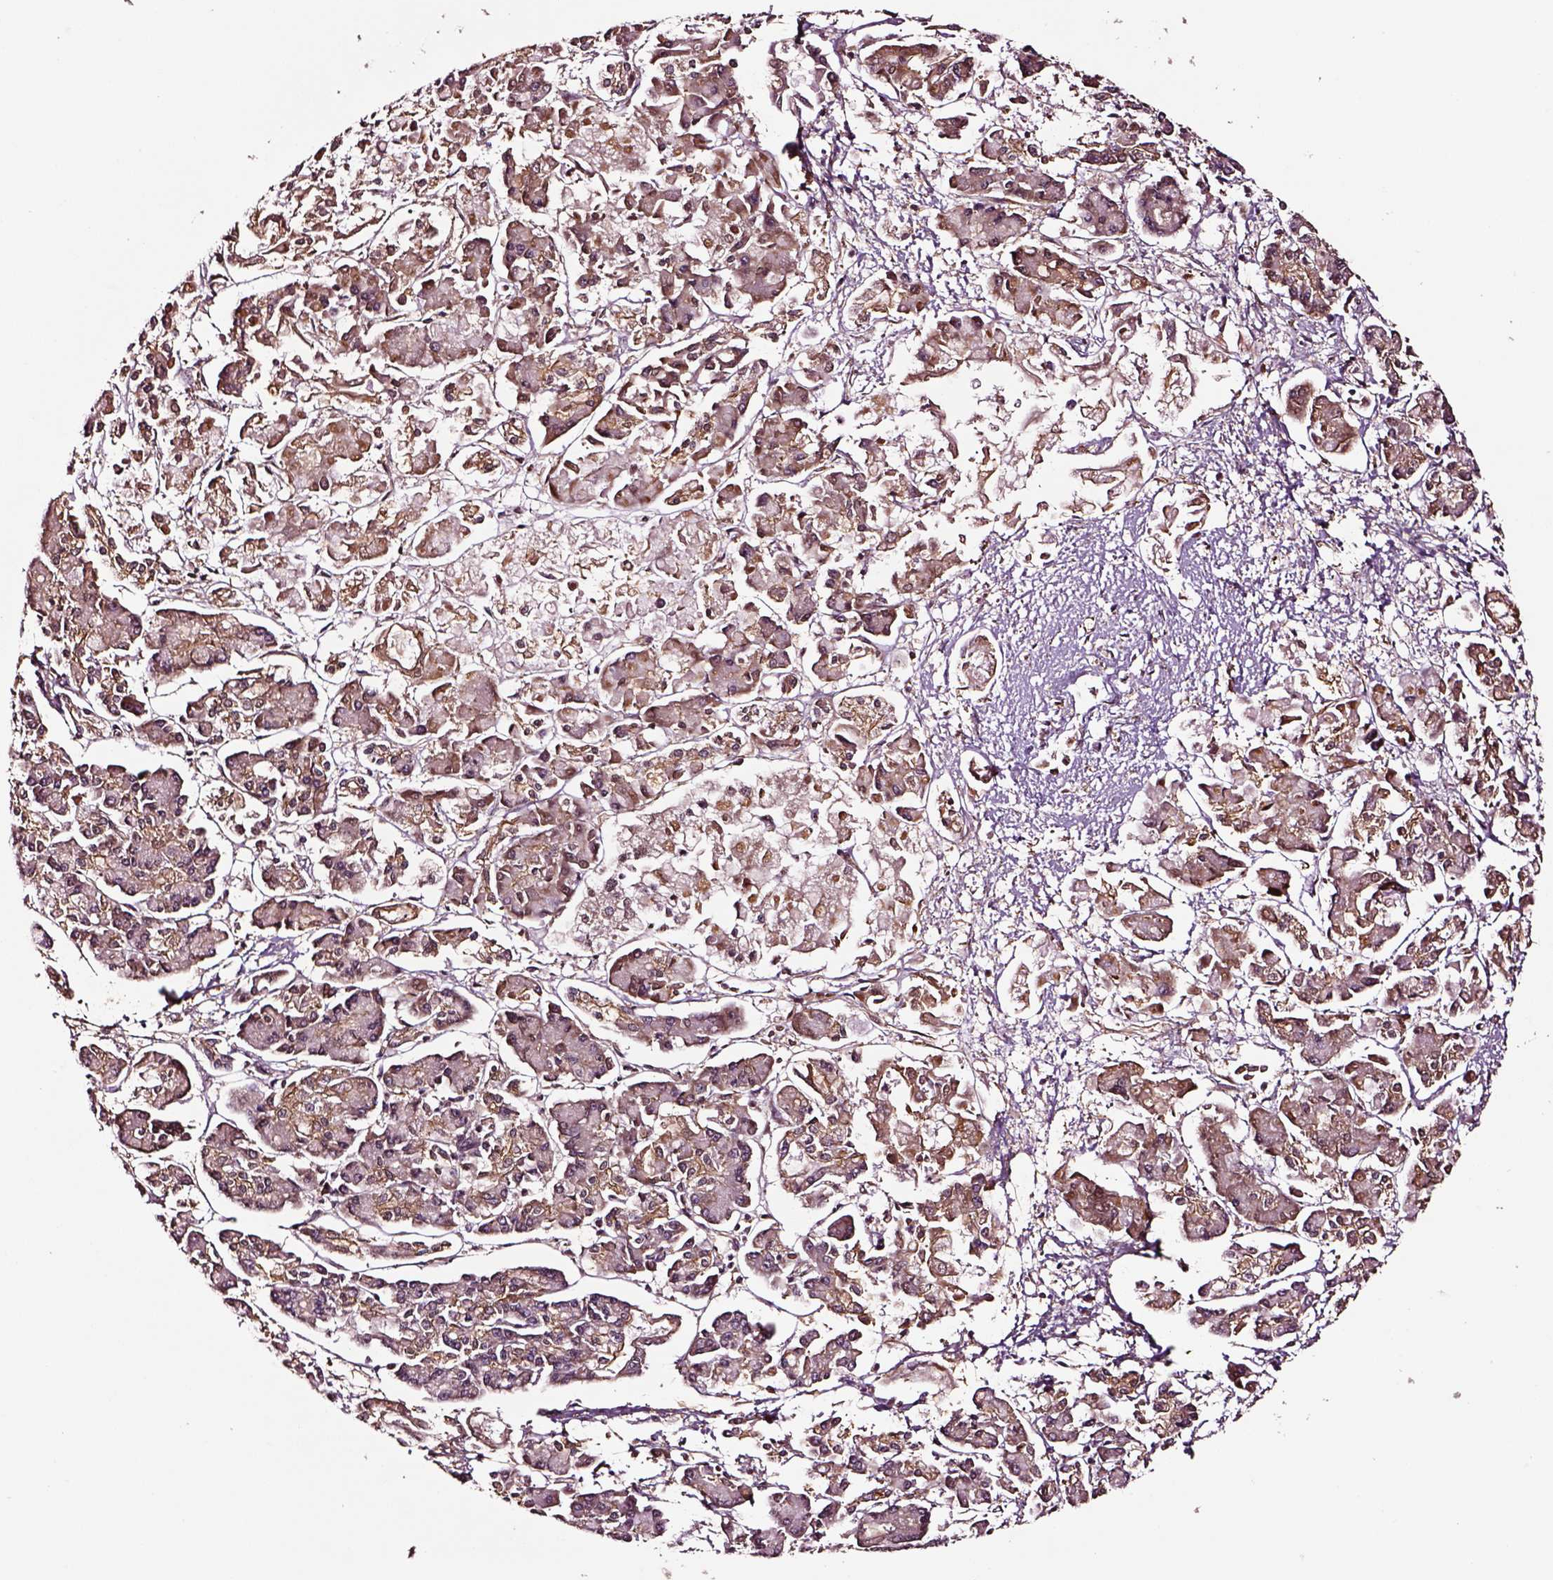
{"staining": {"intensity": "moderate", "quantity": ">75%", "location": "cytoplasmic/membranous"}, "tissue": "pancreatic cancer", "cell_type": "Tumor cells", "image_type": "cancer", "snomed": [{"axis": "morphology", "description": "Adenocarcinoma, NOS"}, {"axis": "topography", "description": "Pancreas"}], "caption": "This is an image of IHC staining of adenocarcinoma (pancreatic), which shows moderate positivity in the cytoplasmic/membranous of tumor cells.", "gene": "RASSF5", "patient": {"sex": "male", "age": 85}}